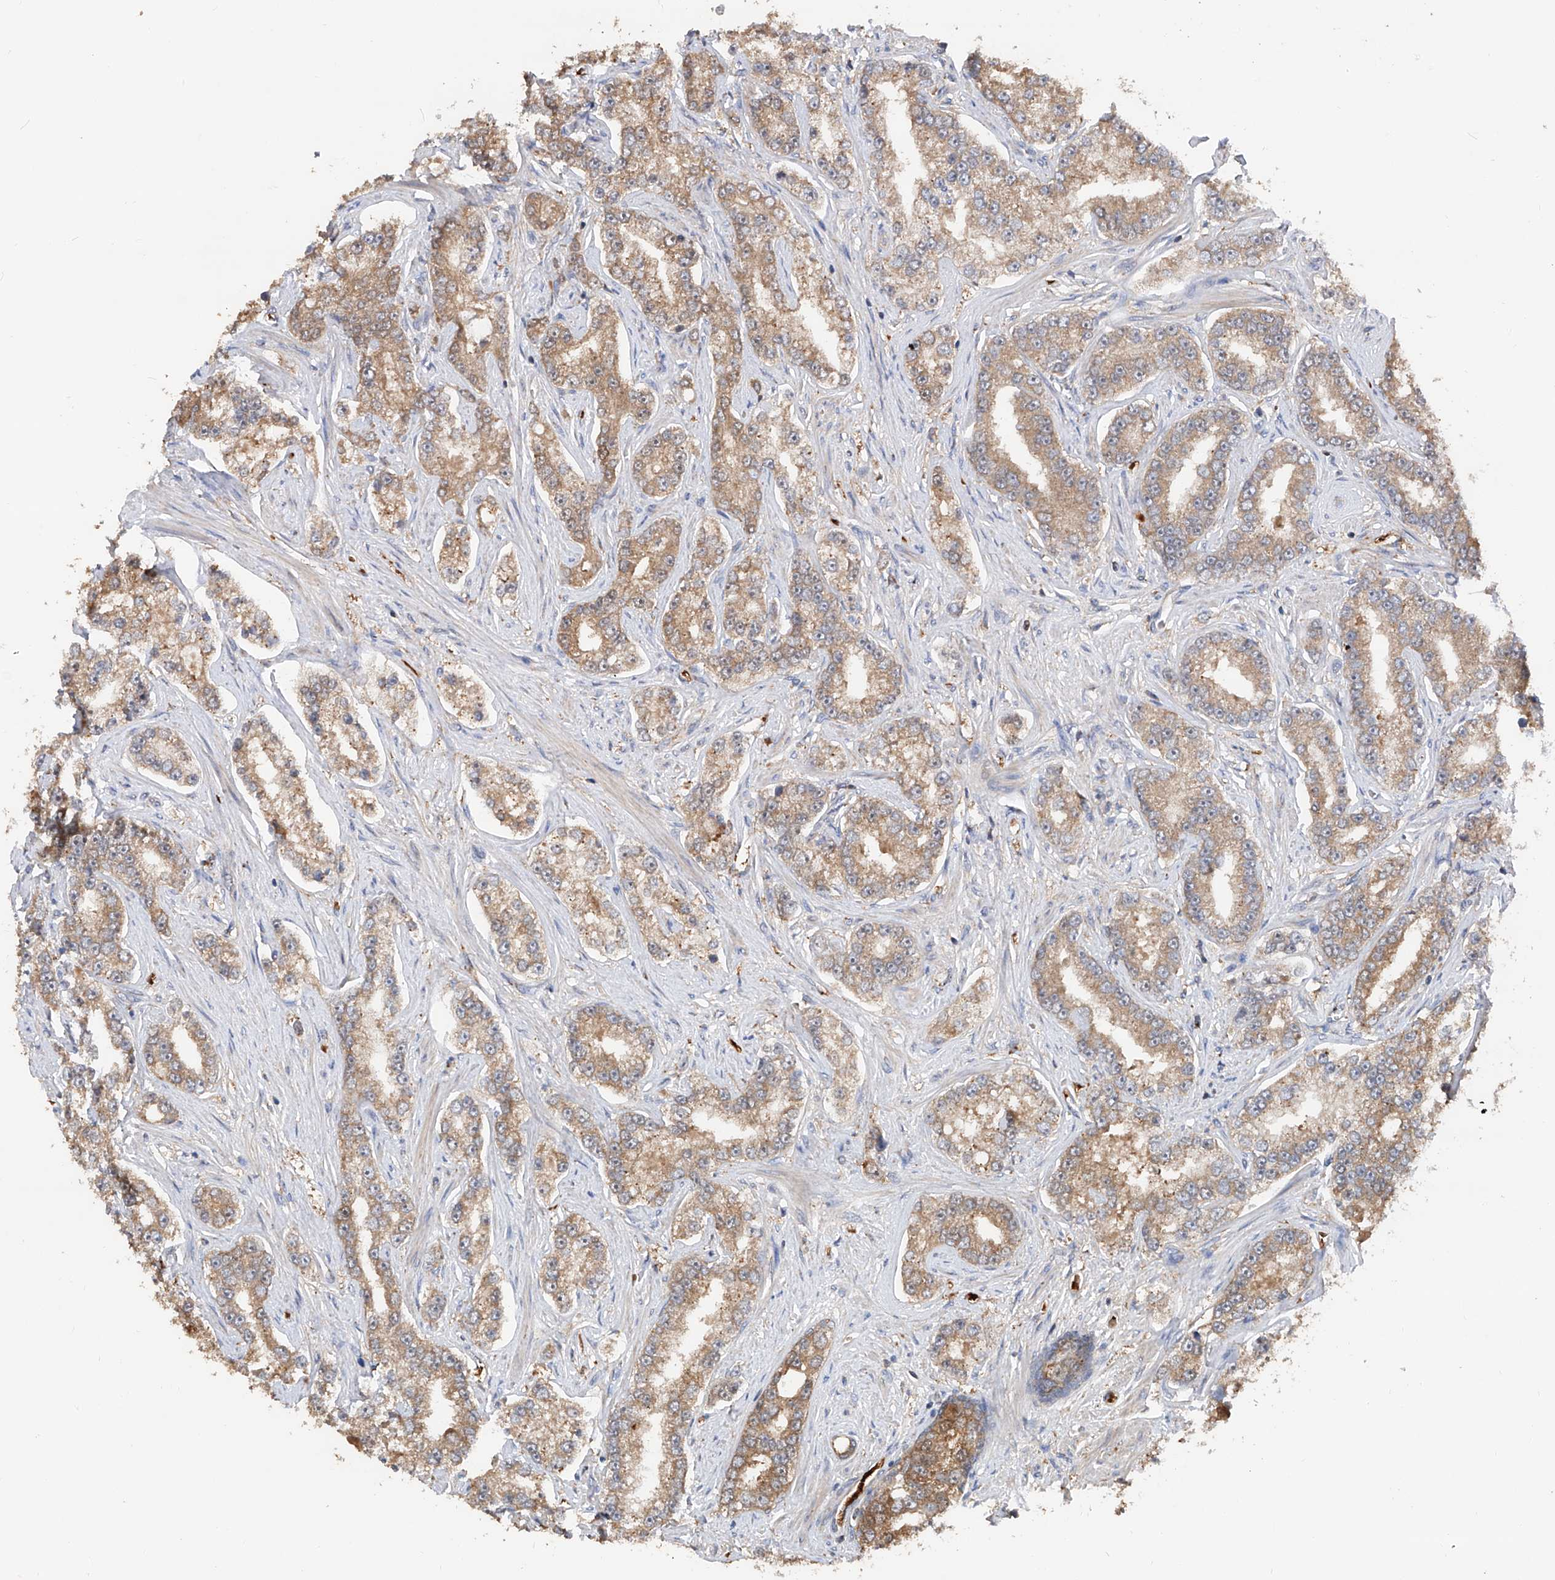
{"staining": {"intensity": "moderate", "quantity": ">75%", "location": "cytoplasmic/membranous"}, "tissue": "prostate cancer", "cell_type": "Tumor cells", "image_type": "cancer", "snomed": [{"axis": "morphology", "description": "Normal tissue, NOS"}, {"axis": "morphology", "description": "Adenocarcinoma, High grade"}, {"axis": "topography", "description": "Prostate"}], "caption": "Prostate cancer was stained to show a protein in brown. There is medium levels of moderate cytoplasmic/membranous staining in about >75% of tumor cells.", "gene": "EDN1", "patient": {"sex": "male", "age": 83}}